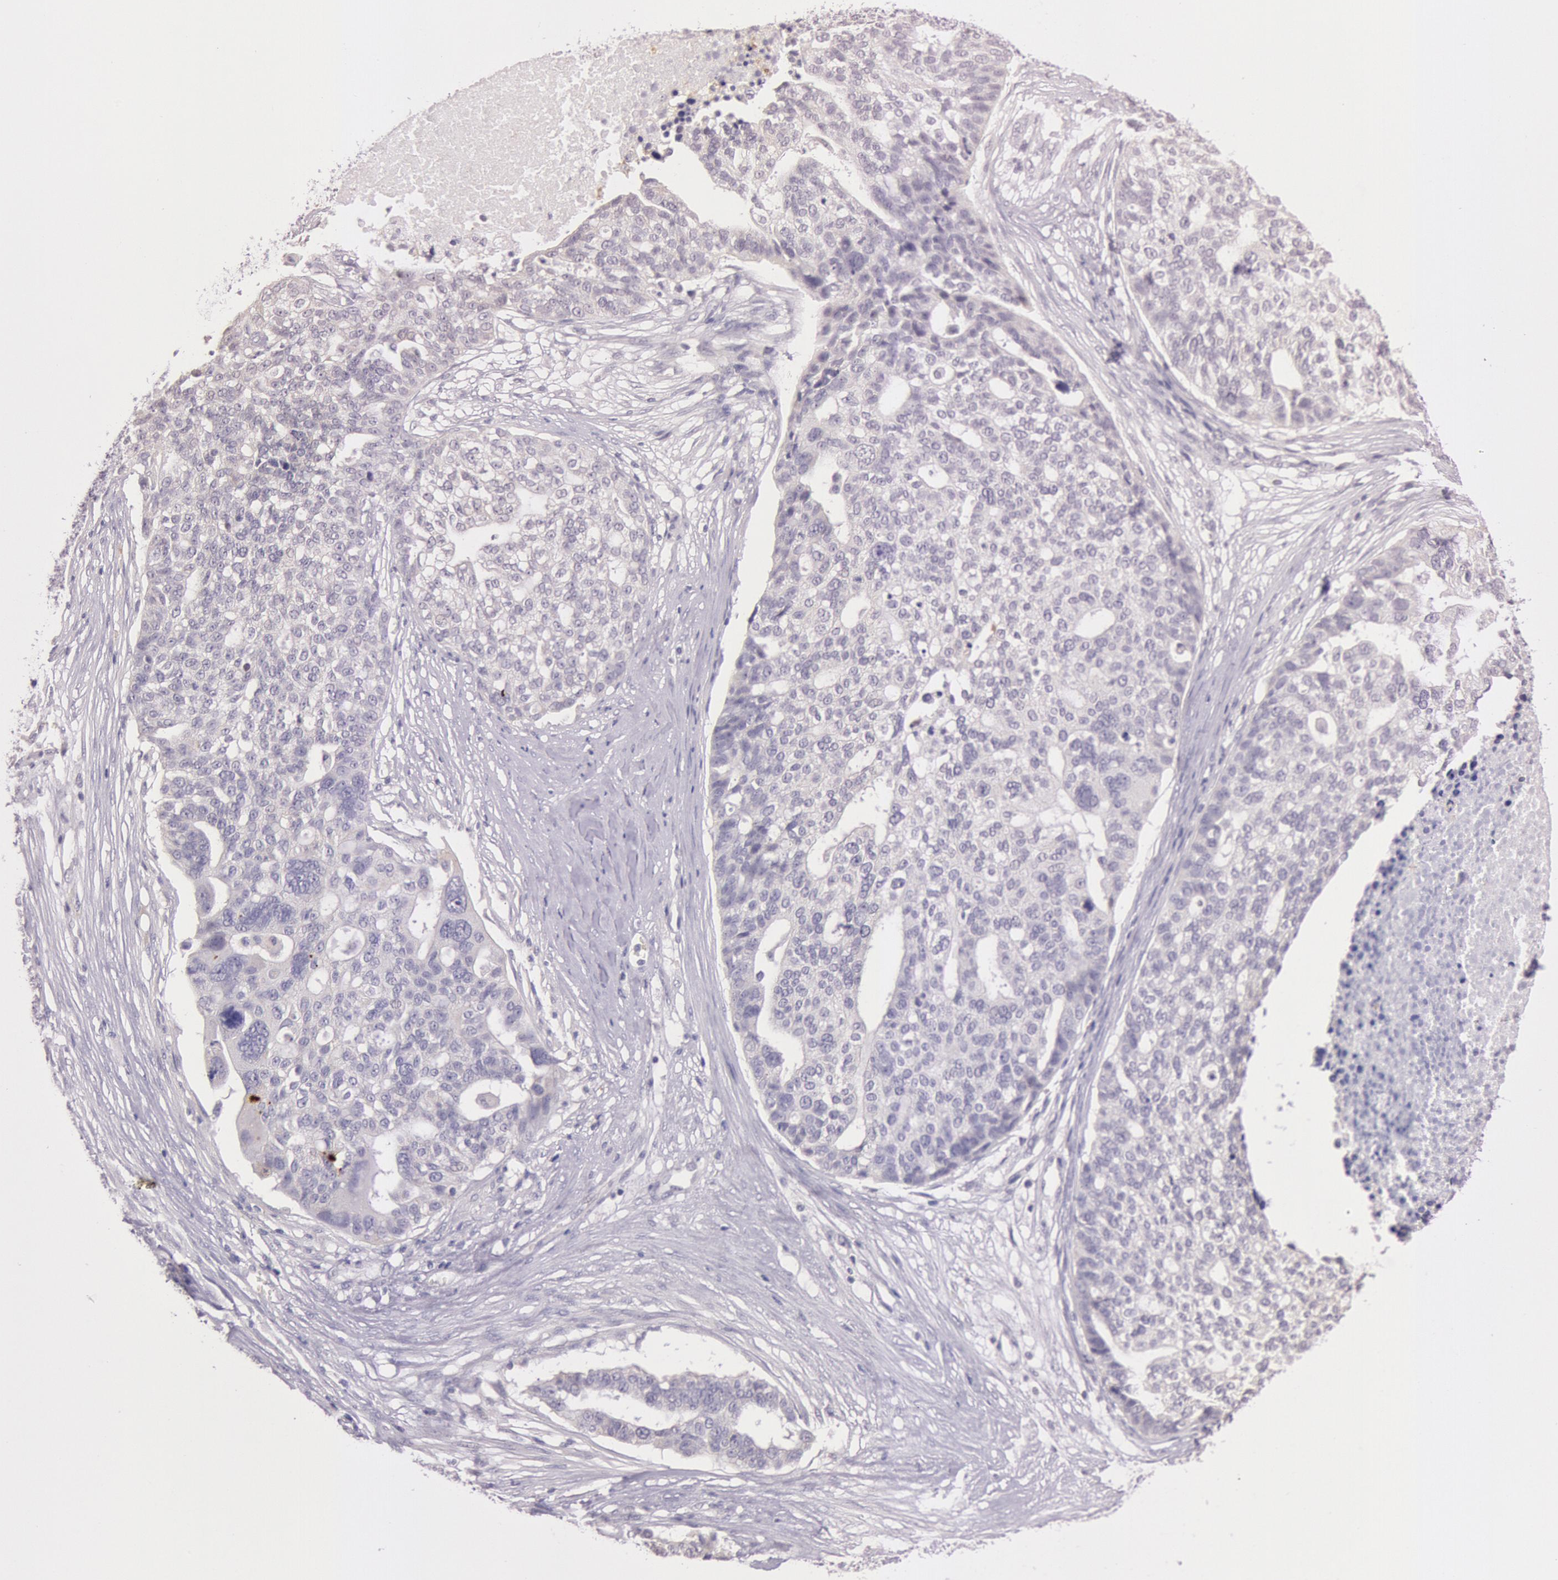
{"staining": {"intensity": "negative", "quantity": "none", "location": "none"}, "tissue": "ovarian cancer", "cell_type": "Tumor cells", "image_type": "cancer", "snomed": [{"axis": "morphology", "description": "Cystadenocarcinoma, serous, NOS"}, {"axis": "topography", "description": "Ovary"}], "caption": "This is a micrograph of immunohistochemistry (IHC) staining of serous cystadenocarcinoma (ovarian), which shows no positivity in tumor cells.", "gene": "KDM6A", "patient": {"sex": "female", "age": 59}}